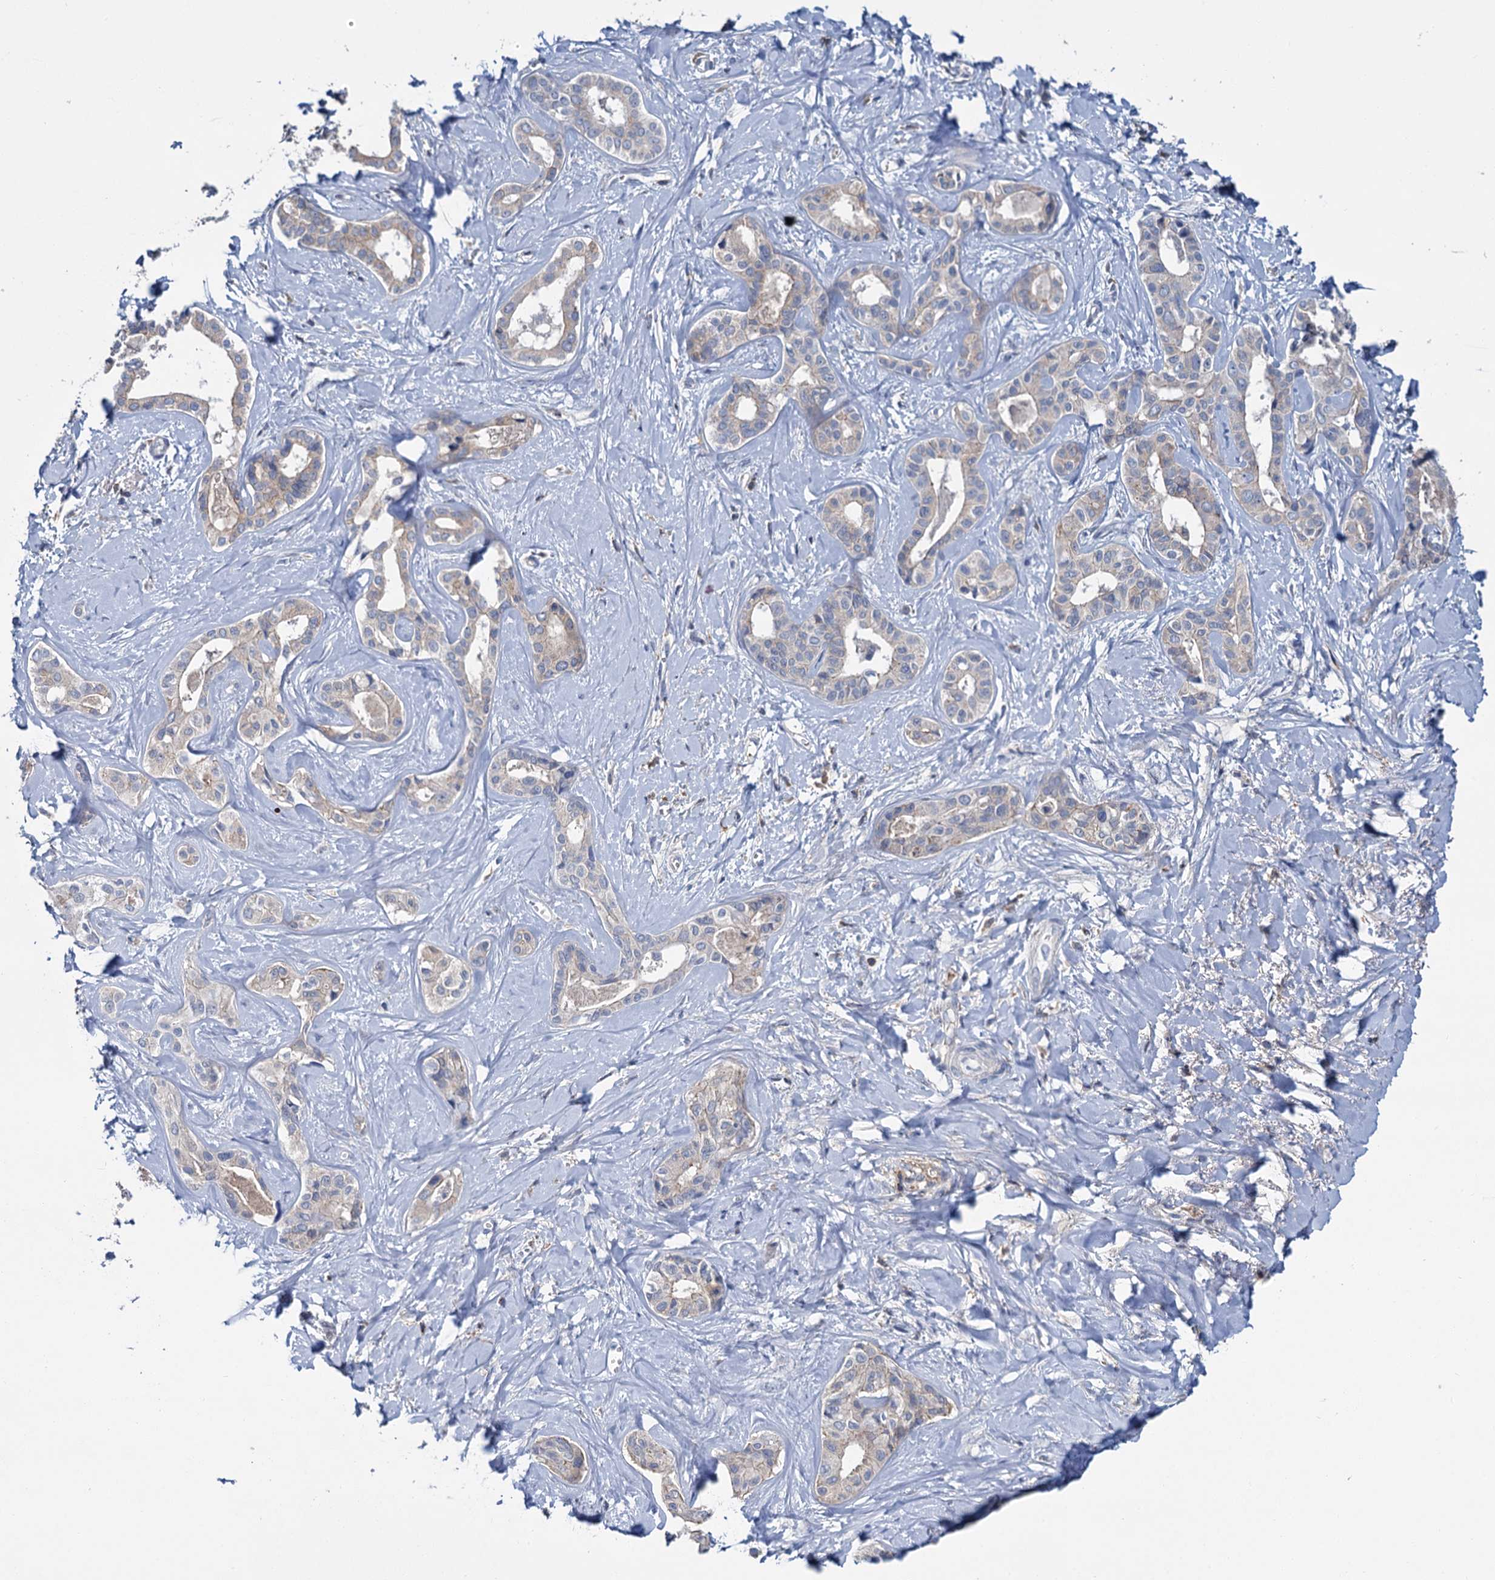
{"staining": {"intensity": "negative", "quantity": "none", "location": "none"}, "tissue": "liver cancer", "cell_type": "Tumor cells", "image_type": "cancer", "snomed": [{"axis": "morphology", "description": "Cholangiocarcinoma"}, {"axis": "topography", "description": "Liver"}], "caption": "The photomicrograph demonstrates no significant positivity in tumor cells of liver cholangiocarcinoma.", "gene": "FGFR2", "patient": {"sex": "female", "age": 77}}